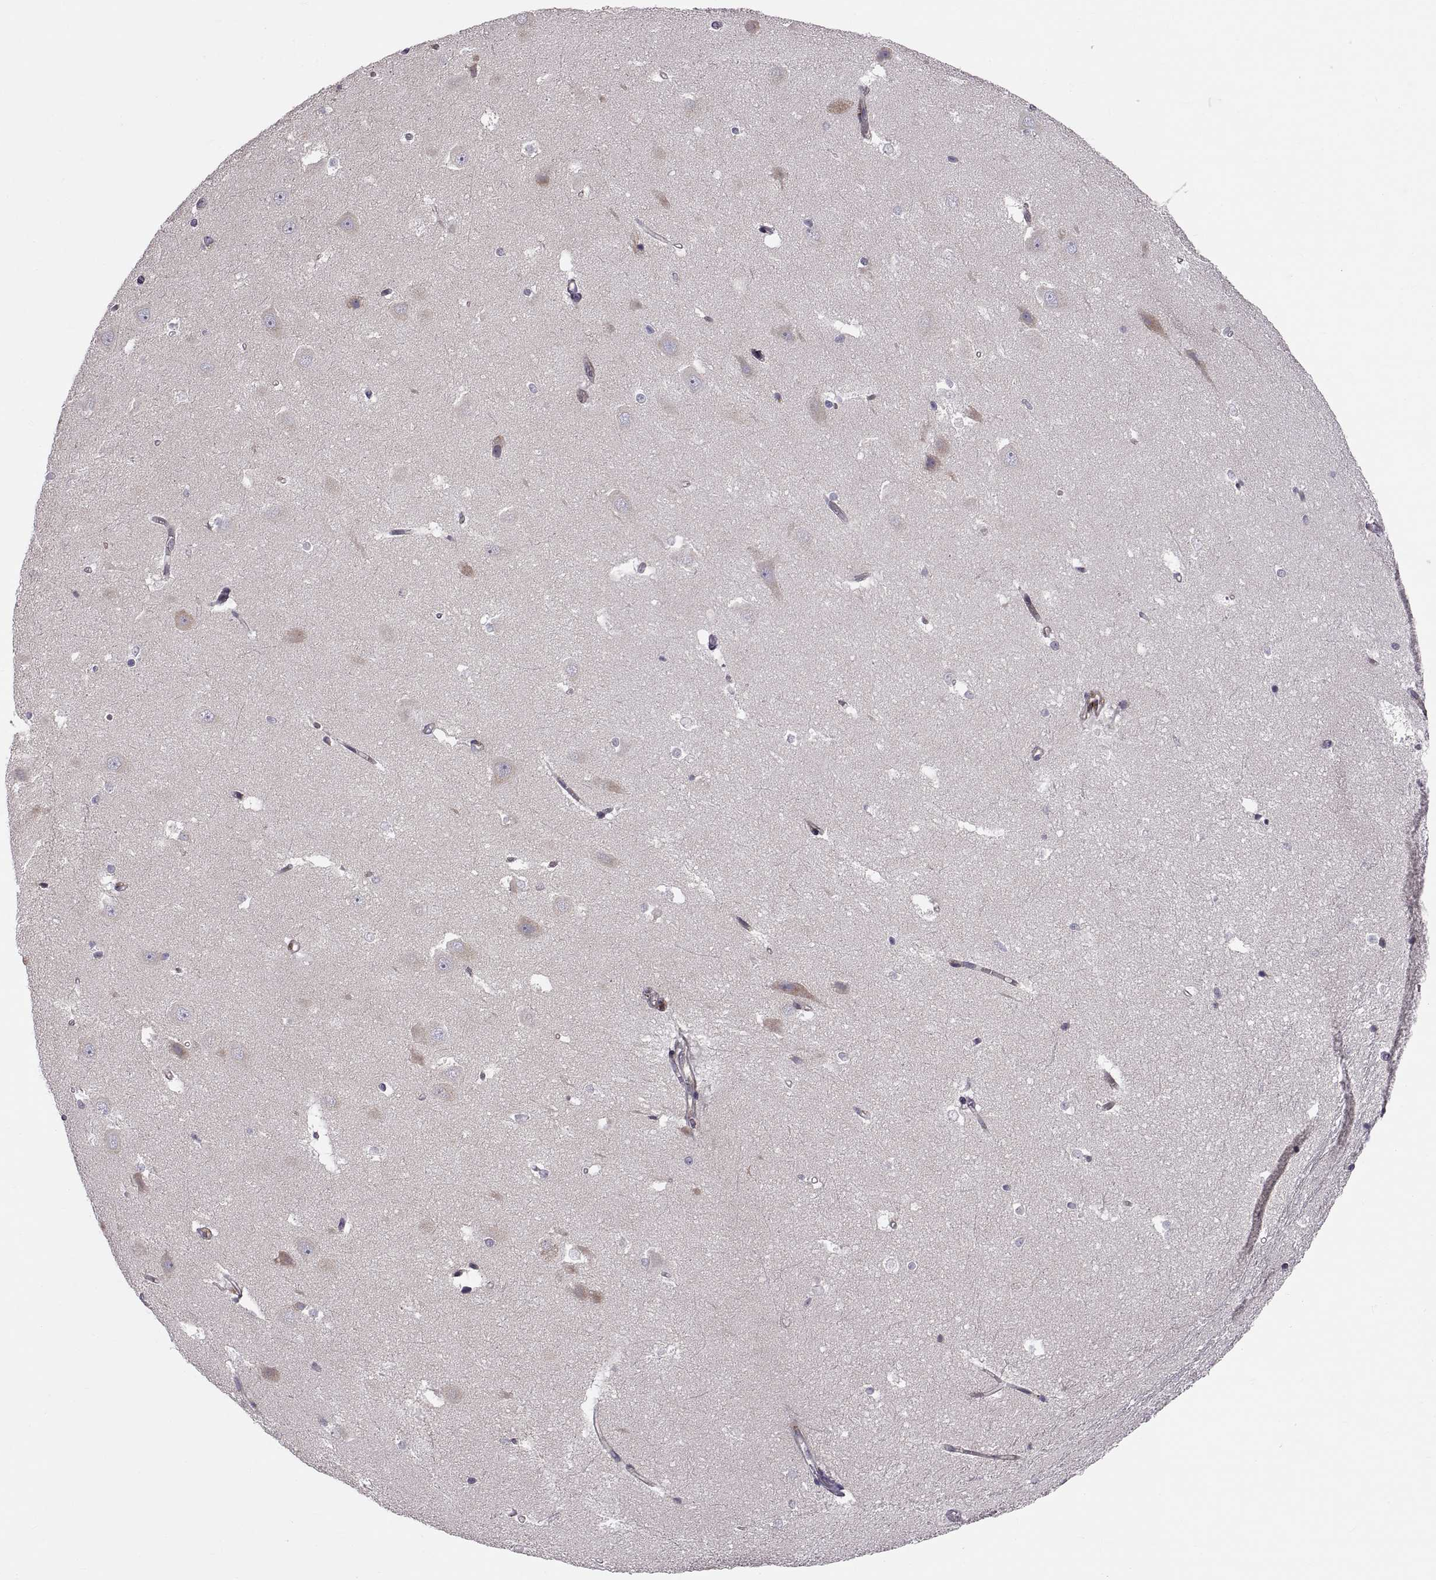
{"staining": {"intensity": "negative", "quantity": "none", "location": "none"}, "tissue": "hippocampus", "cell_type": "Glial cells", "image_type": "normal", "snomed": [{"axis": "morphology", "description": "Normal tissue, NOS"}, {"axis": "topography", "description": "Hippocampus"}], "caption": "Protein analysis of benign hippocampus displays no significant expression in glial cells. (Stains: DAB (3,3'-diaminobenzidine) IHC with hematoxylin counter stain, Microscopy: brightfield microscopy at high magnification).", "gene": "PLEKHB2", "patient": {"sex": "male", "age": 44}}